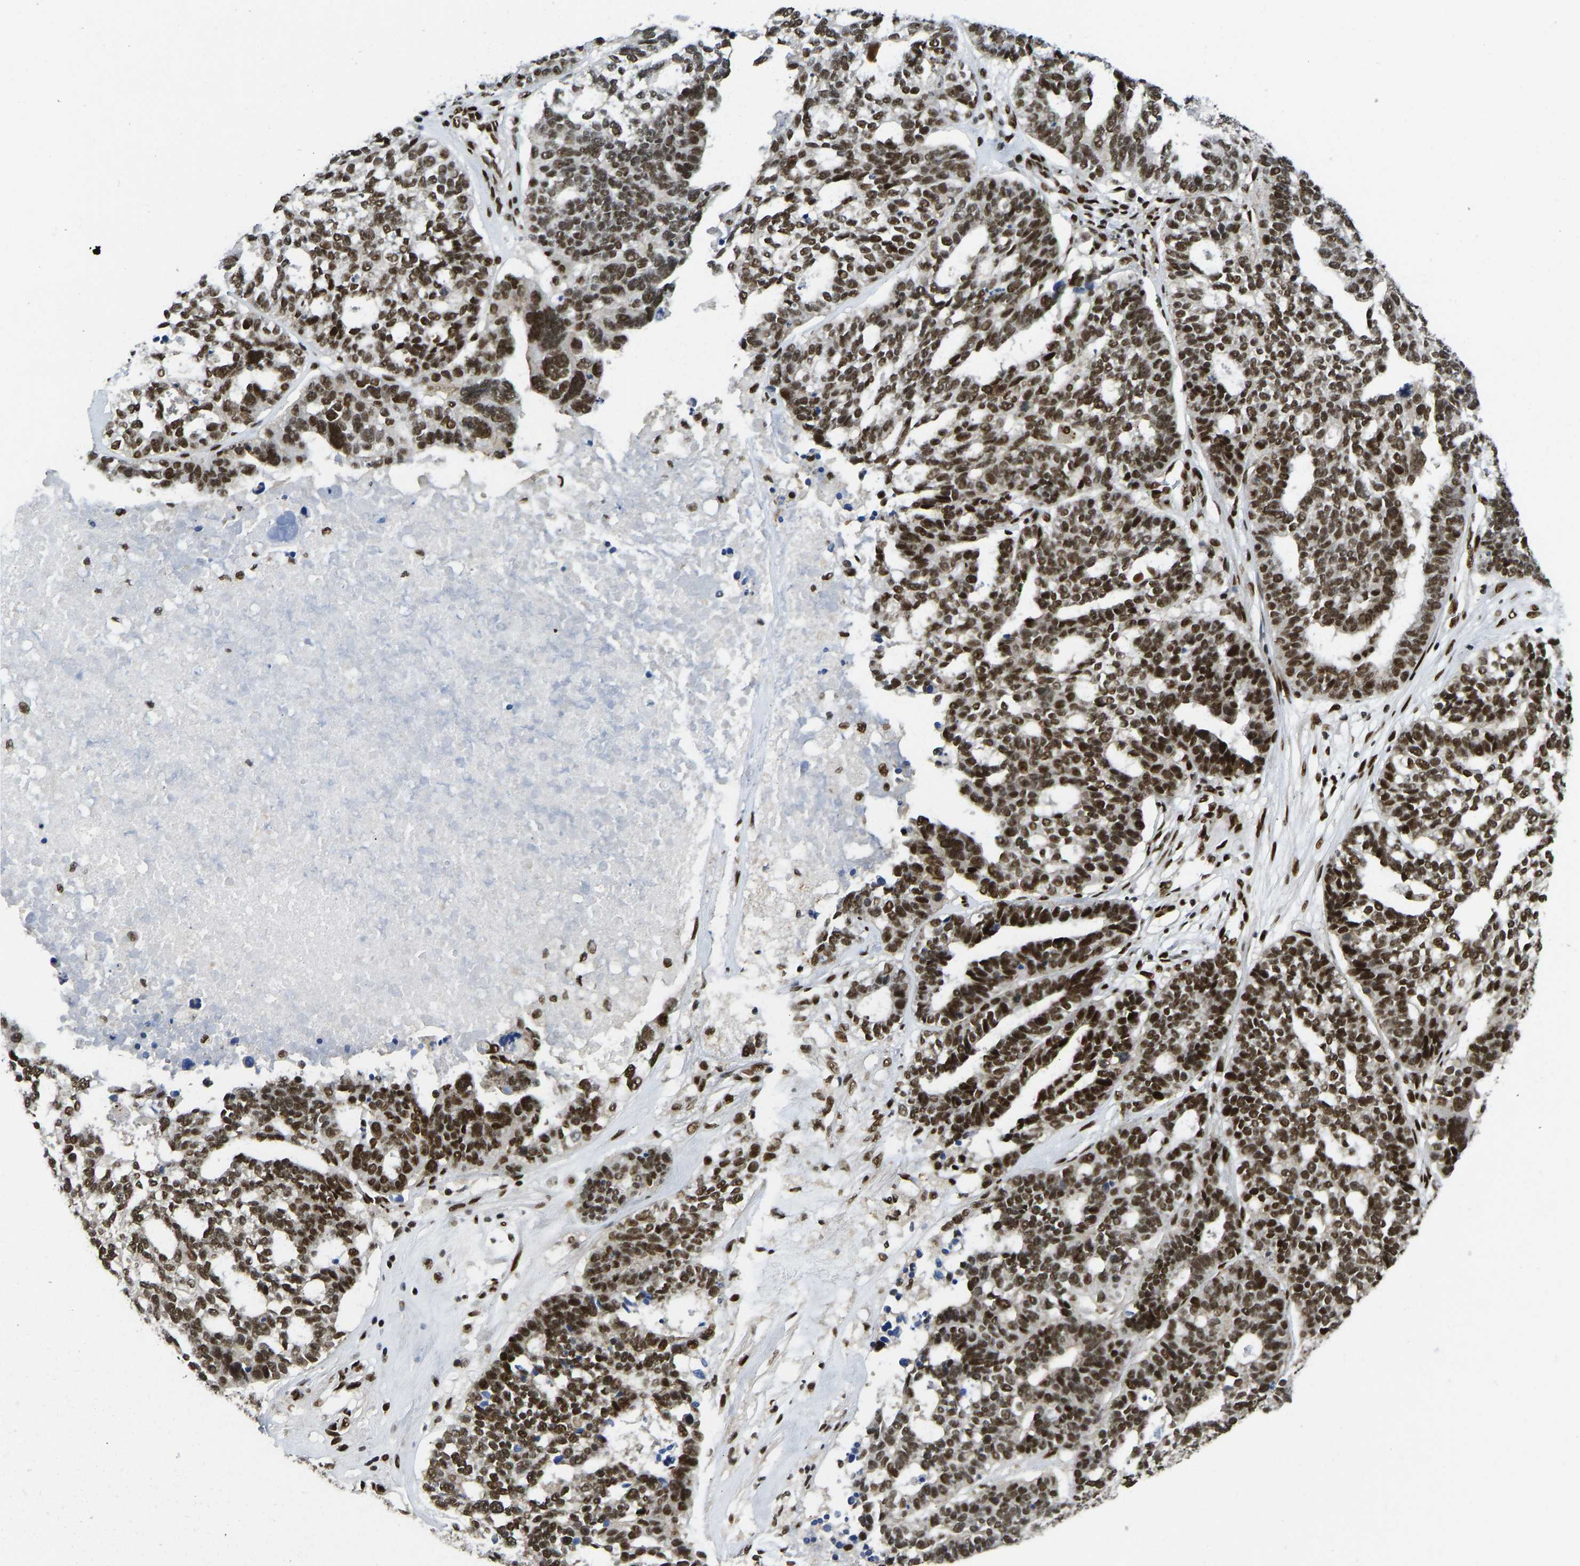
{"staining": {"intensity": "strong", "quantity": ">75%", "location": "nuclear"}, "tissue": "ovarian cancer", "cell_type": "Tumor cells", "image_type": "cancer", "snomed": [{"axis": "morphology", "description": "Cystadenocarcinoma, serous, NOS"}, {"axis": "topography", "description": "Ovary"}], "caption": "Protein expression analysis of ovarian cancer exhibits strong nuclear expression in approximately >75% of tumor cells. (Brightfield microscopy of DAB IHC at high magnification).", "gene": "FOXK1", "patient": {"sex": "female", "age": 59}}